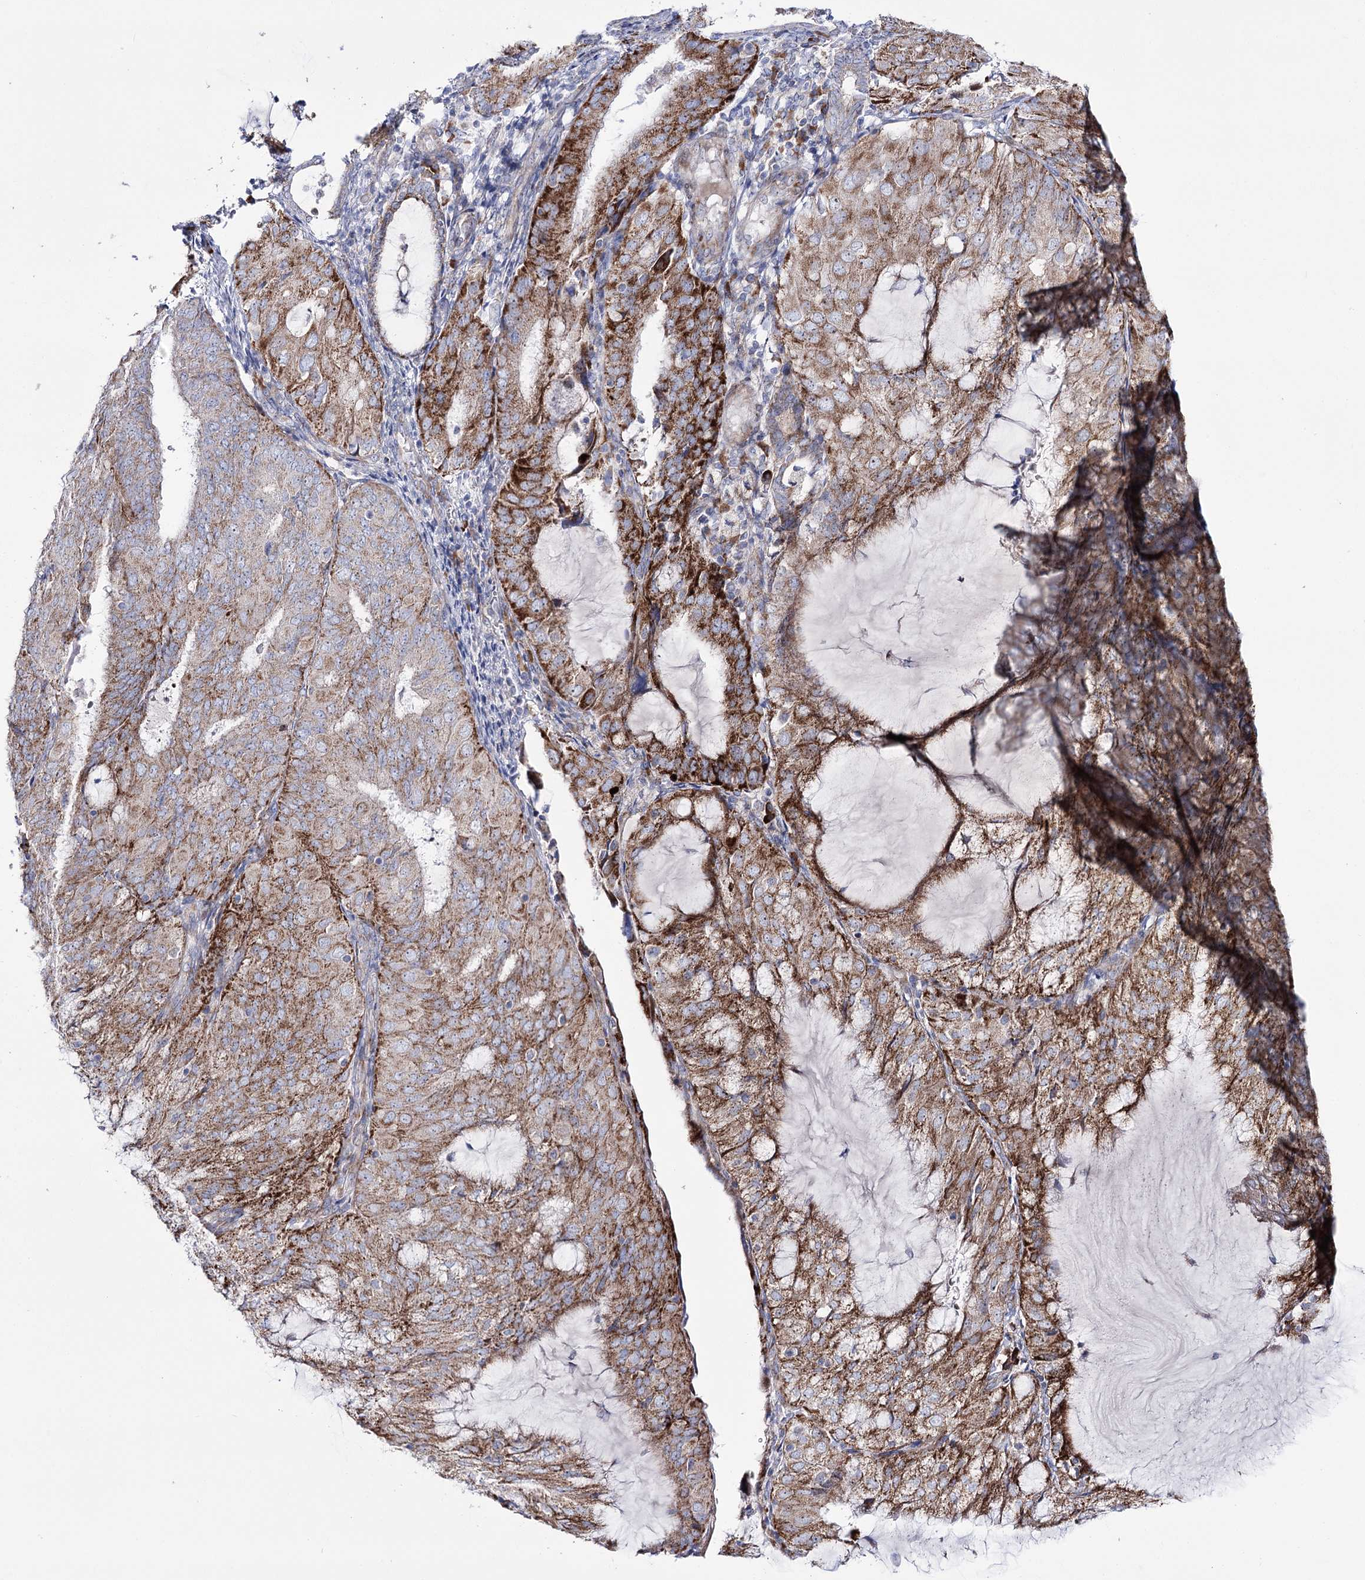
{"staining": {"intensity": "moderate", "quantity": ">75%", "location": "cytoplasmic/membranous"}, "tissue": "endometrial cancer", "cell_type": "Tumor cells", "image_type": "cancer", "snomed": [{"axis": "morphology", "description": "Adenocarcinoma, NOS"}, {"axis": "topography", "description": "Endometrium"}], "caption": "The immunohistochemical stain highlights moderate cytoplasmic/membranous positivity in tumor cells of endometrial adenocarcinoma tissue. (Stains: DAB in brown, nuclei in blue, Microscopy: brightfield microscopy at high magnification).", "gene": "METTL5", "patient": {"sex": "female", "age": 81}}